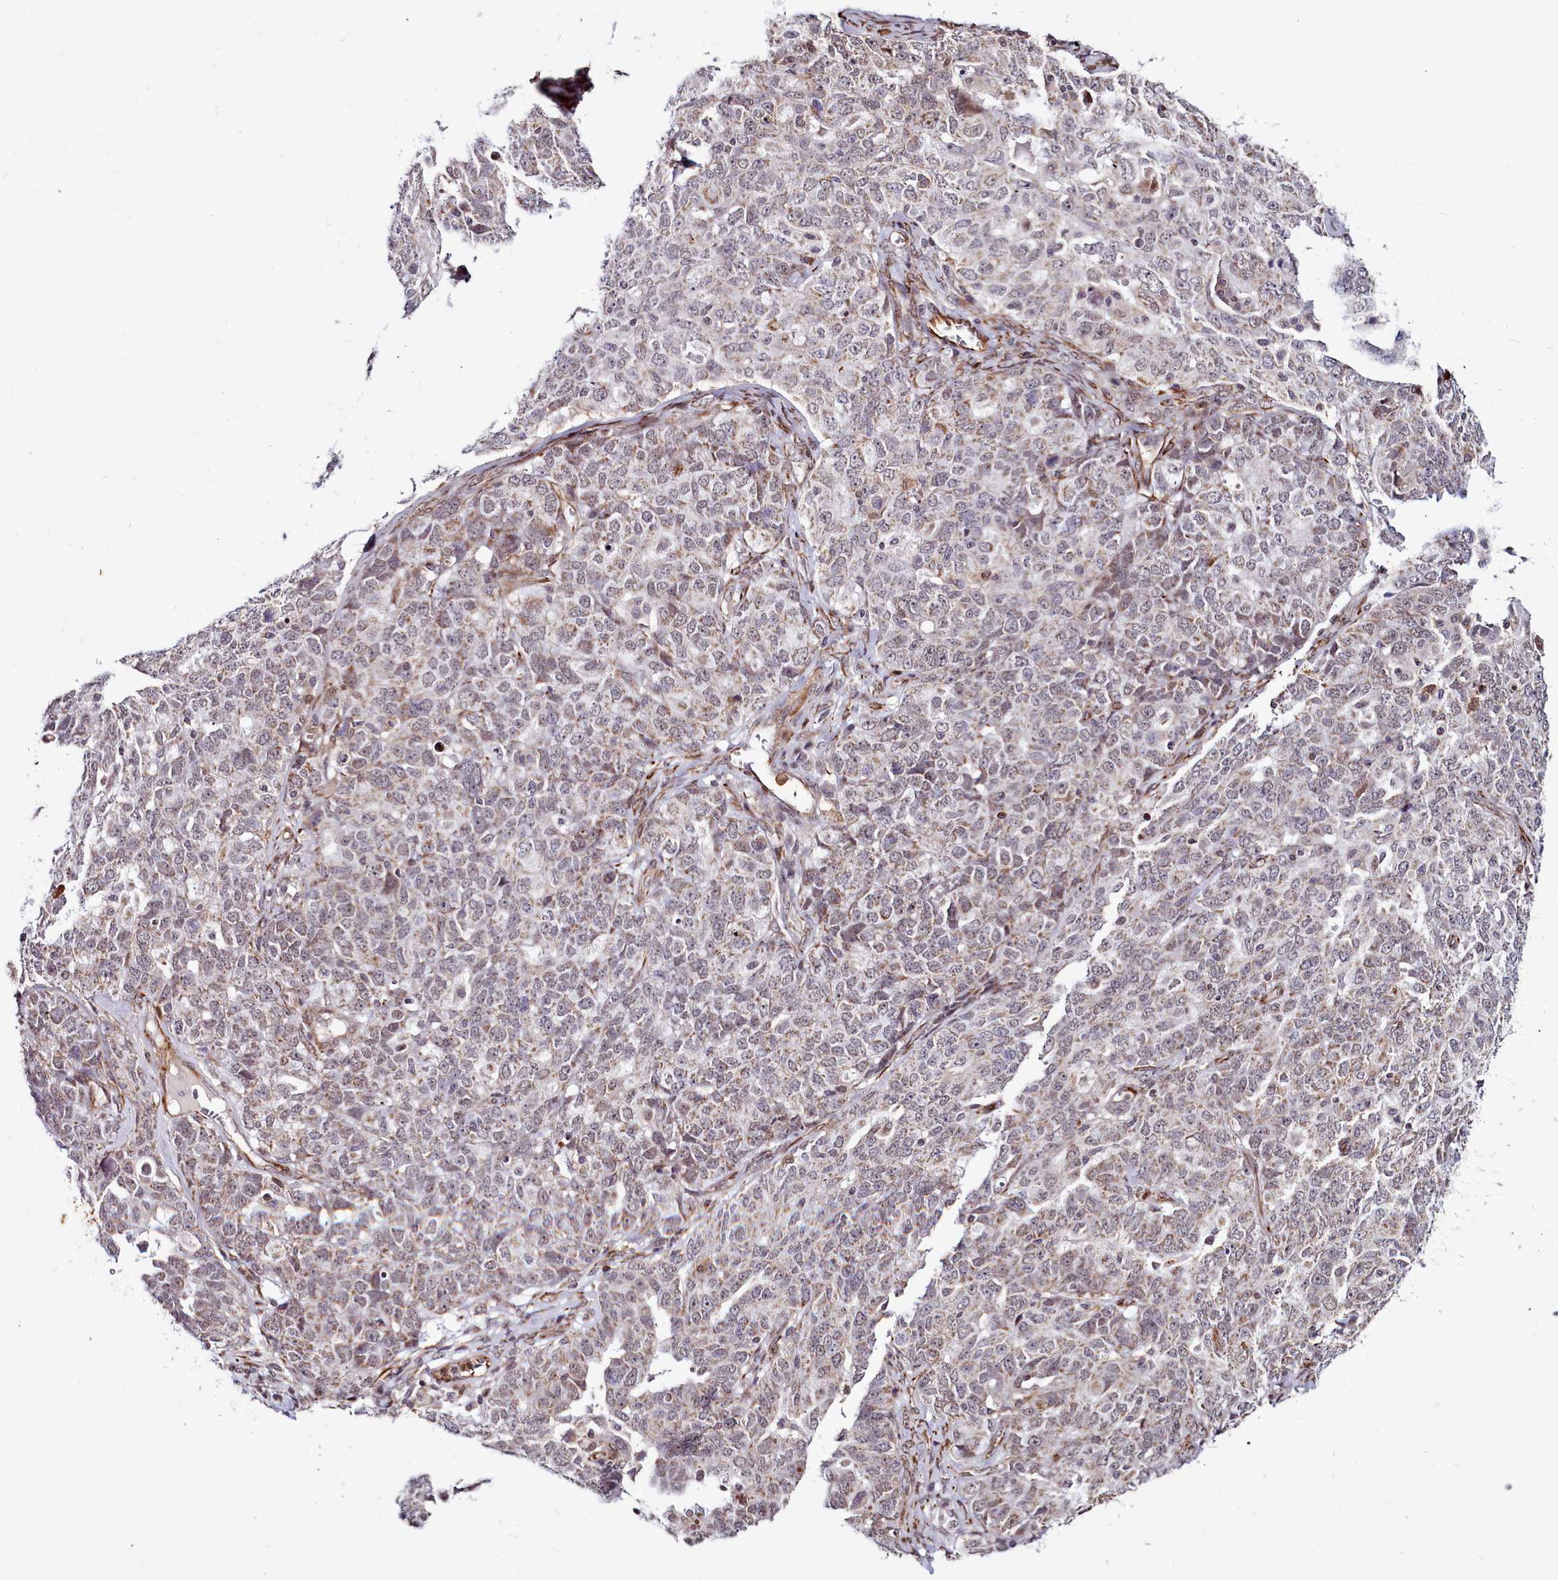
{"staining": {"intensity": "weak", "quantity": "25%-75%", "location": "cytoplasmic/membranous"}, "tissue": "ovarian cancer", "cell_type": "Tumor cells", "image_type": "cancer", "snomed": [{"axis": "morphology", "description": "Carcinoma, endometroid"}, {"axis": "topography", "description": "Ovary"}], "caption": "There is low levels of weak cytoplasmic/membranous staining in tumor cells of ovarian endometroid carcinoma, as demonstrated by immunohistochemical staining (brown color).", "gene": "CLK3", "patient": {"sex": "female", "age": 62}}